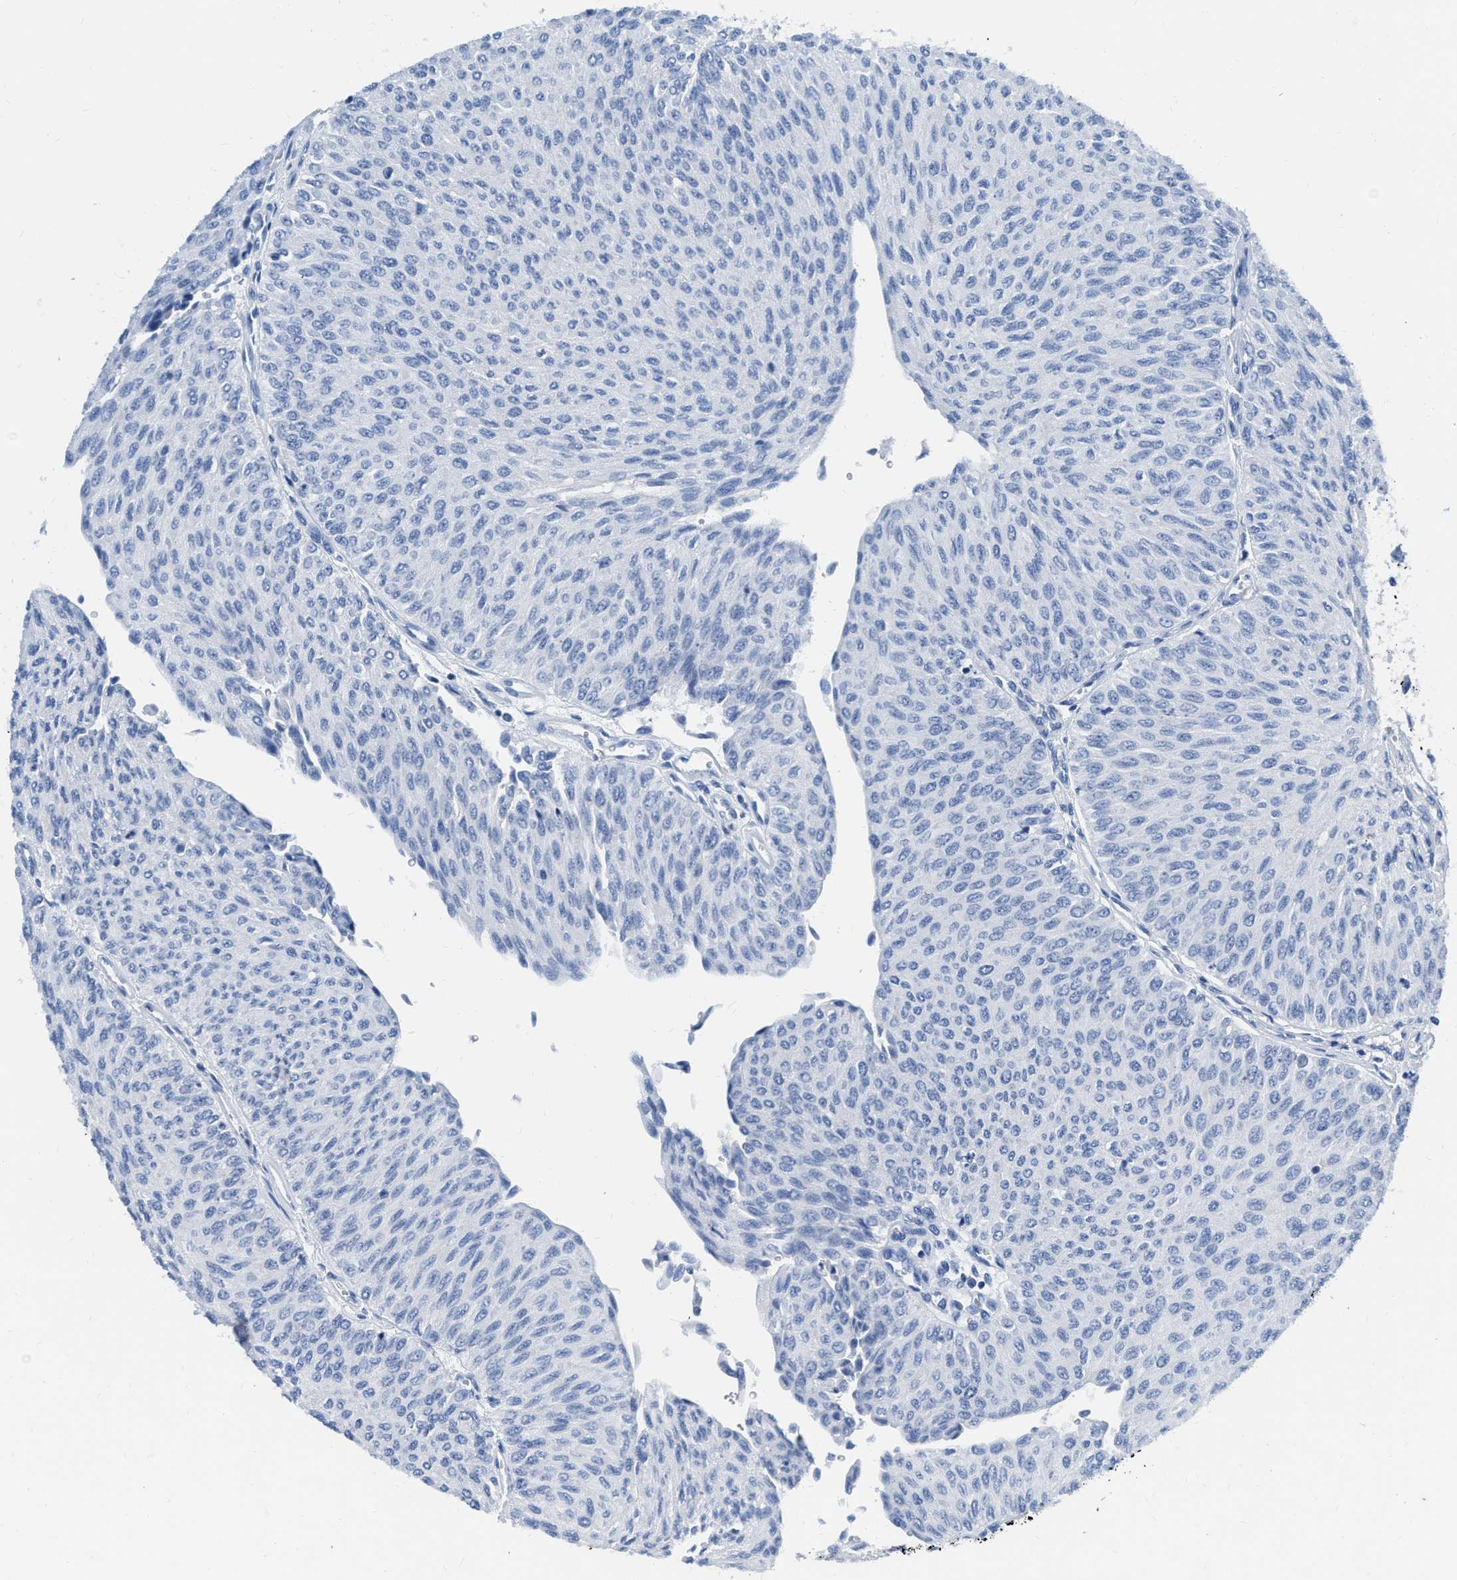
{"staining": {"intensity": "negative", "quantity": "none", "location": "none"}, "tissue": "urothelial cancer", "cell_type": "Tumor cells", "image_type": "cancer", "snomed": [{"axis": "morphology", "description": "Urothelial carcinoma, Low grade"}, {"axis": "topography", "description": "Urinary bladder"}], "caption": "This is a photomicrograph of immunohistochemistry staining of urothelial carcinoma (low-grade), which shows no positivity in tumor cells.", "gene": "TCF7", "patient": {"sex": "male", "age": 78}}